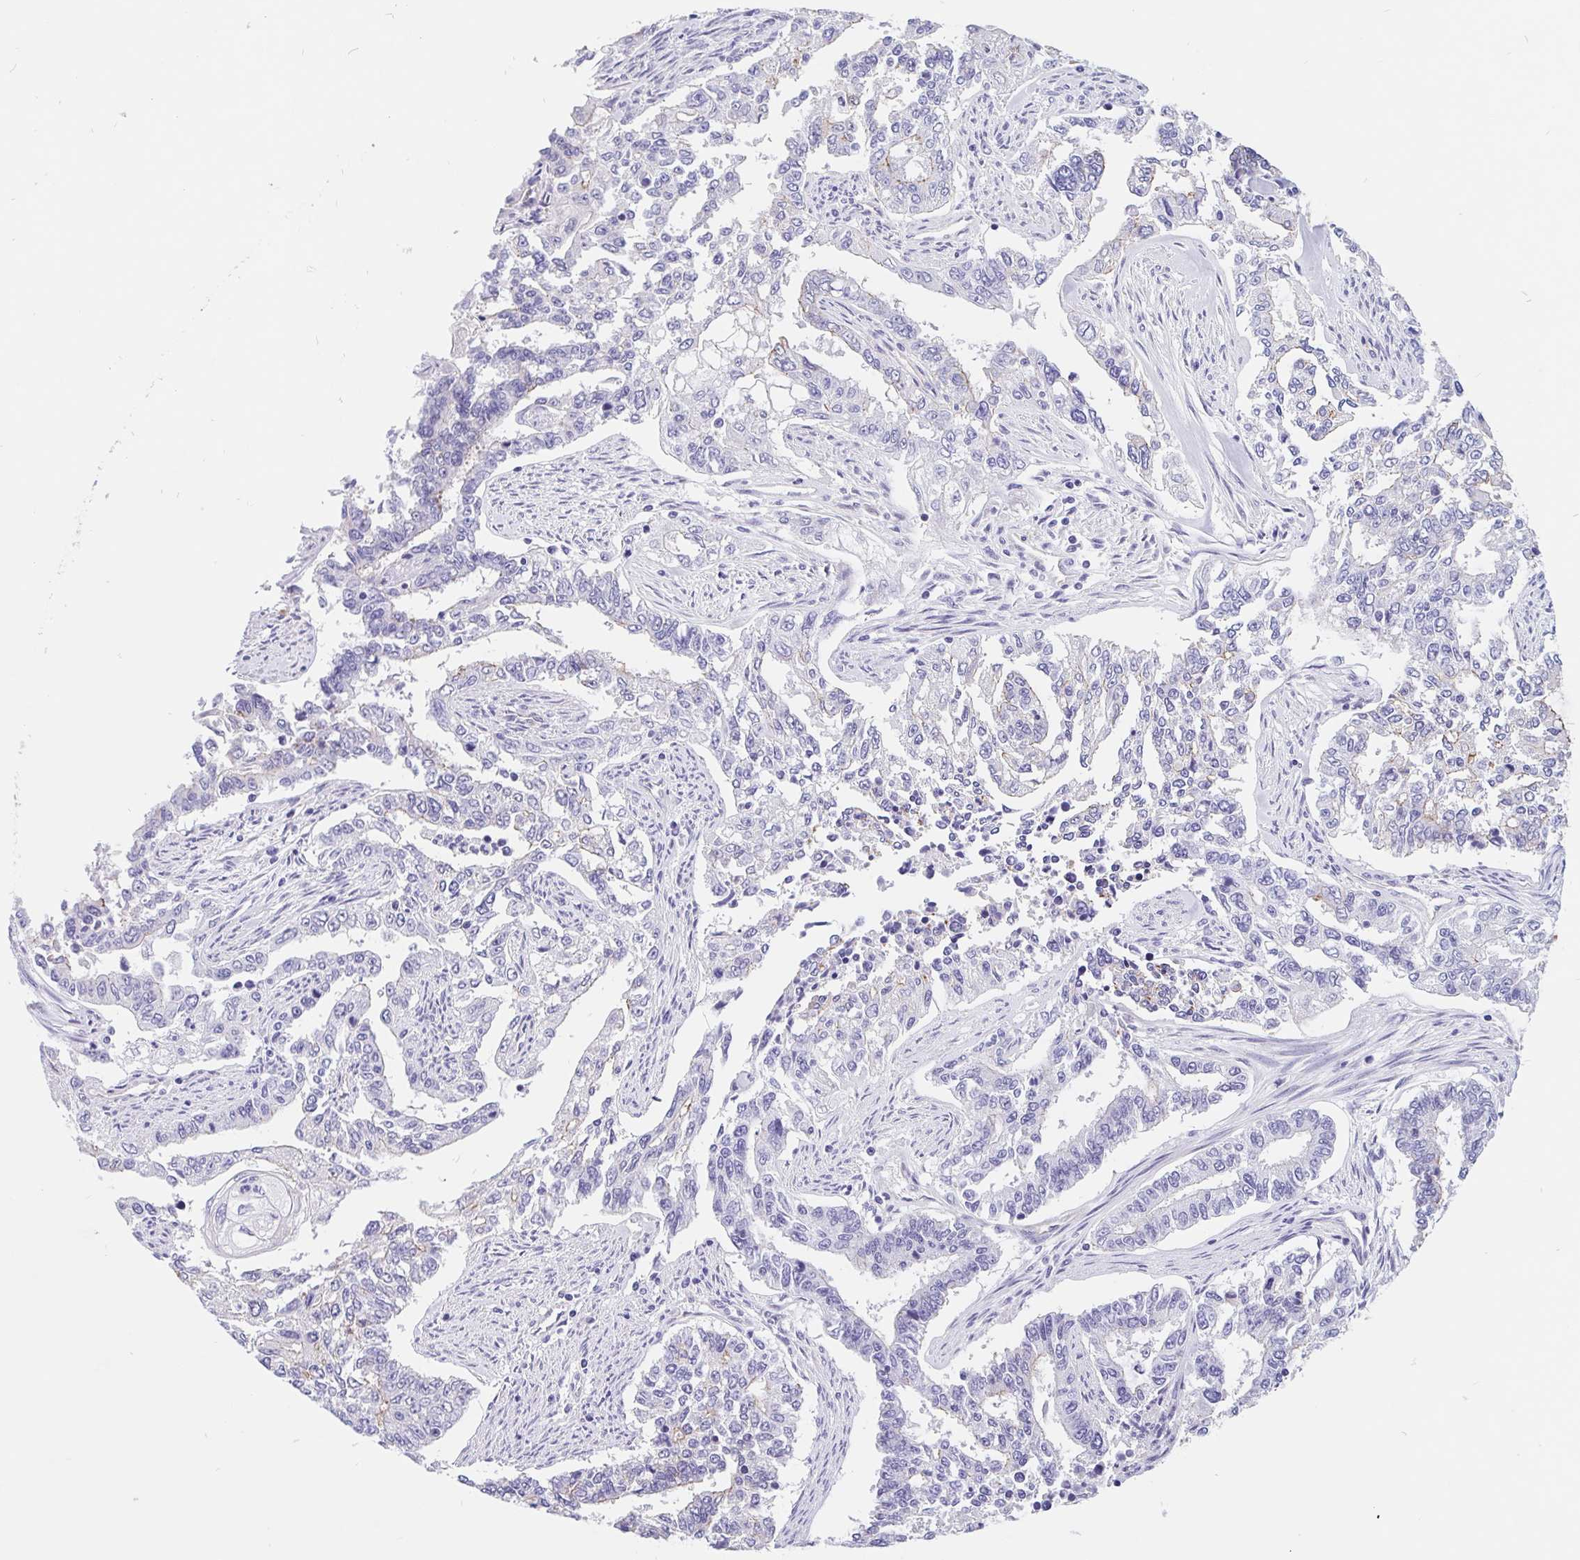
{"staining": {"intensity": "weak", "quantity": "<25%", "location": "cytoplasmic/membranous"}, "tissue": "endometrial cancer", "cell_type": "Tumor cells", "image_type": "cancer", "snomed": [{"axis": "morphology", "description": "Adenocarcinoma, NOS"}, {"axis": "topography", "description": "Uterus"}], "caption": "IHC of endometrial cancer shows no positivity in tumor cells.", "gene": "LIMCH1", "patient": {"sex": "female", "age": 59}}